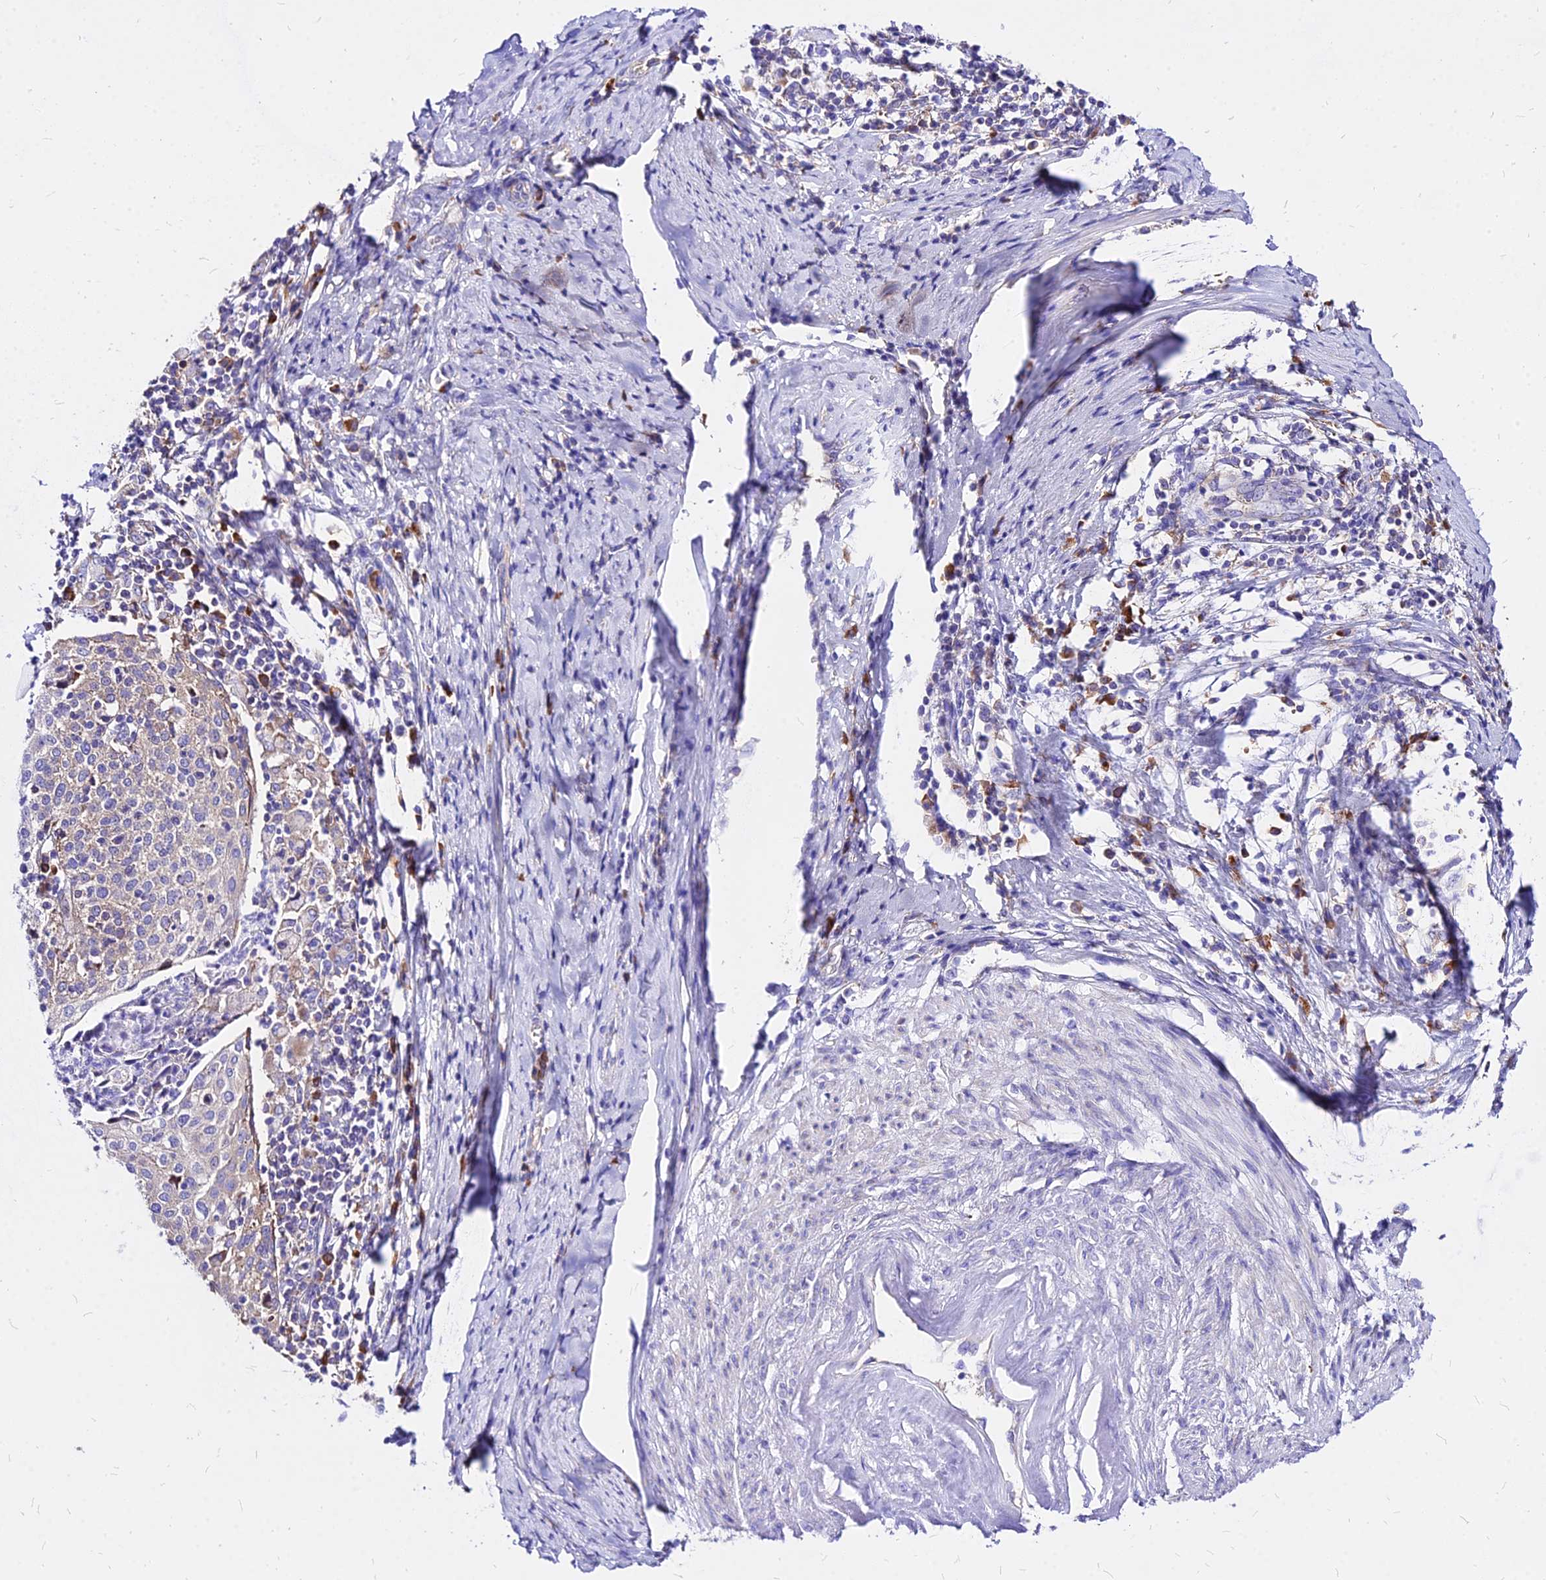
{"staining": {"intensity": "weak", "quantity": "<25%", "location": "cytoplasmic/membranous"}, "tissue": "cervical cancer", "cell_type": "Tumor cells", "image_type": "cancer", "snomed": [{"axis": "morphology", "description": "Squamous cell carcinoma, NOS"}, {"axis": "topography", "description": "Cervix"}], "caption": "The immunohistochemistry photomicrograph has no significant positivity in tumor cells of cervical squamous cell carcinoma tissue.", "gene": "RPL19", "patient": {"sex": "female", "age": 52}}